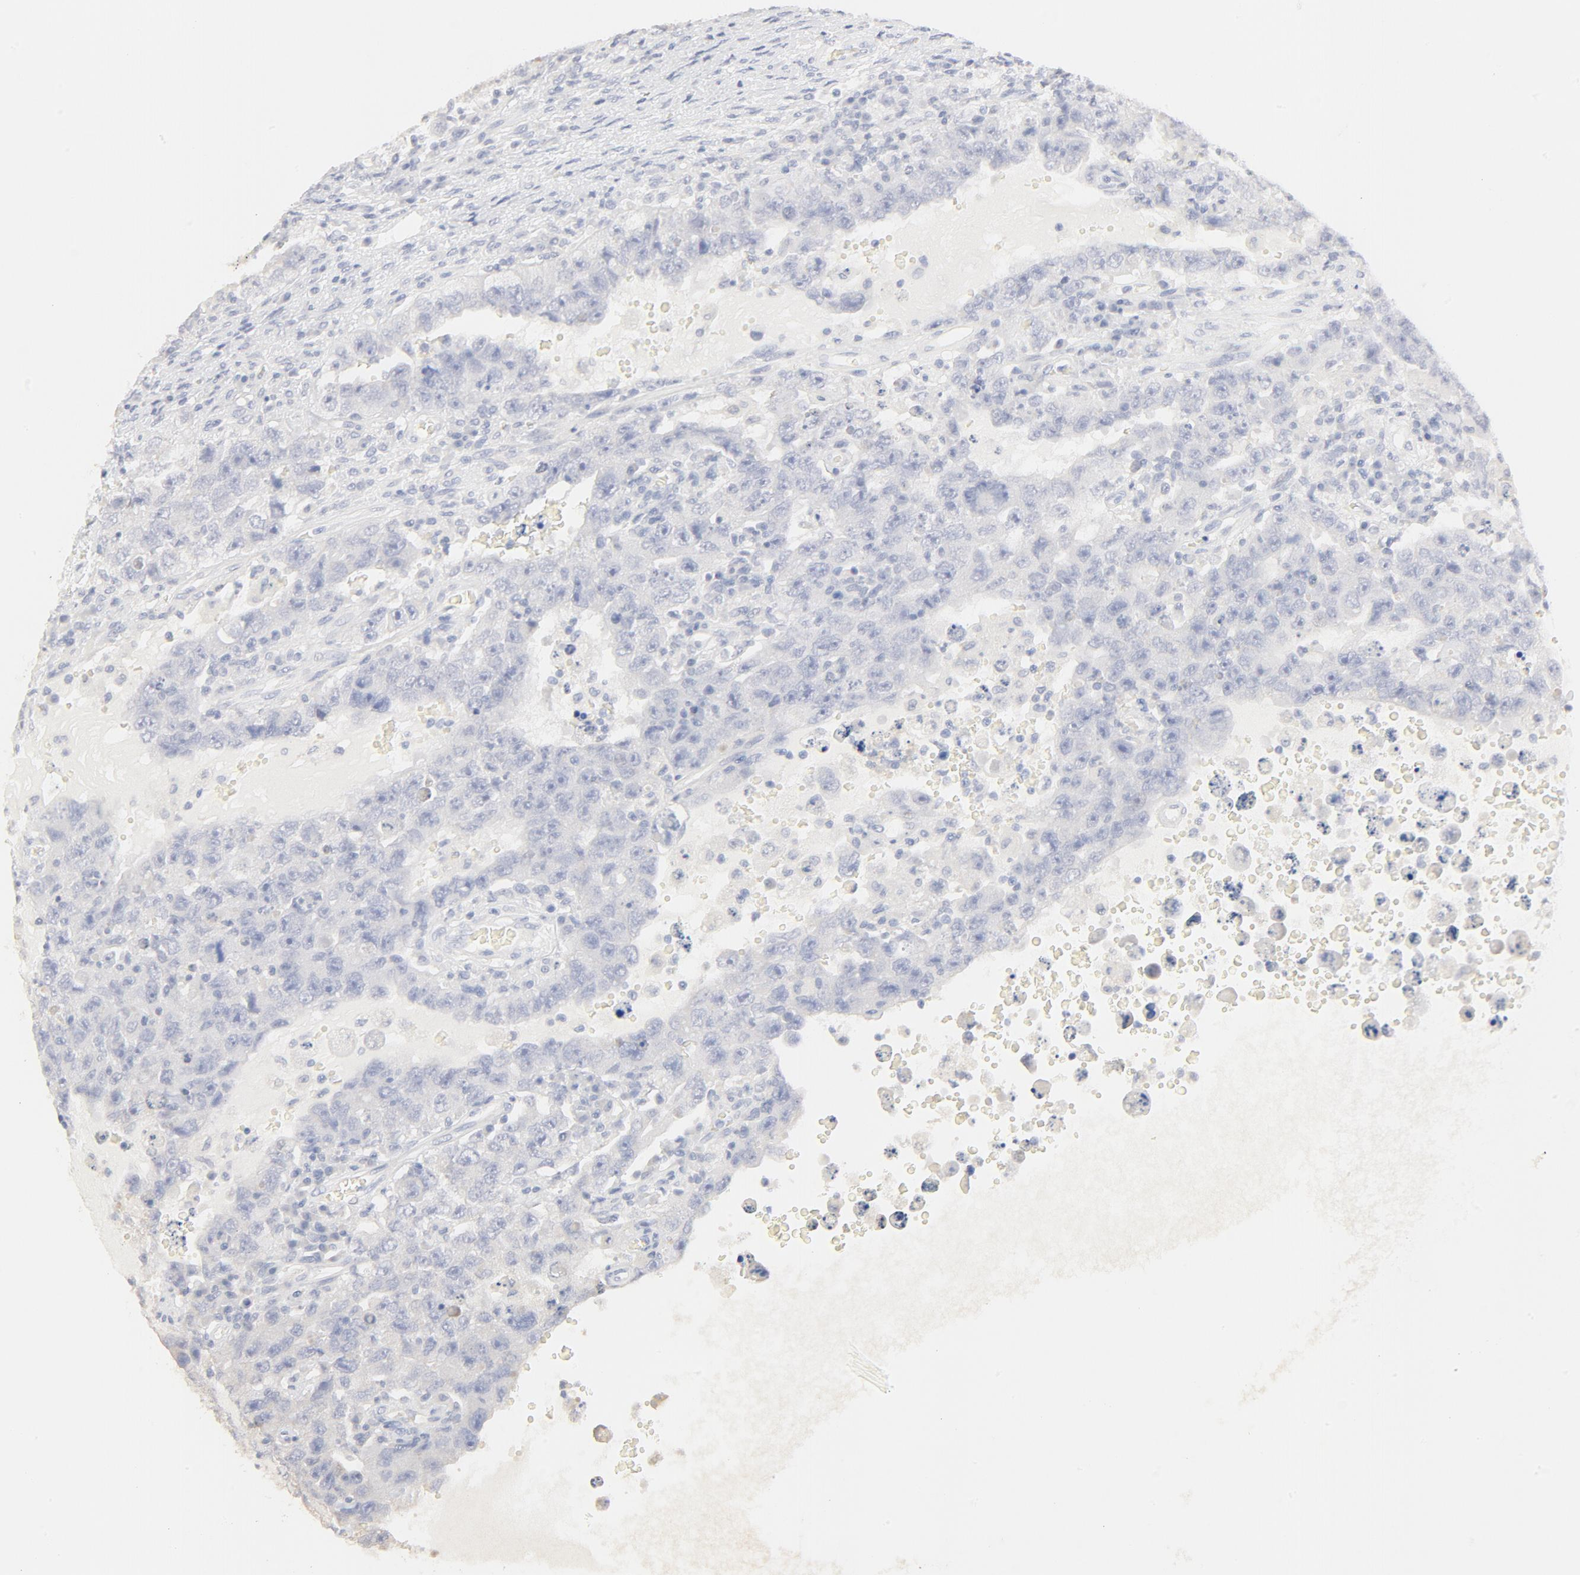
{"staining": {"intensity": "negative", "quantity": "none", "location": "none"}, "tissue": "testis cancer", "cell_type": "Tumor cells", "image_type": "cancer", "snomed": [{"axis": "morphology", "description": "Carcinoma, Embryonal, NOS"}, {"axis": "topography", "description": "Testis"}], "caption": "Immunohistochemistry (IHC) of human embryonal carcinoma (testis) exhibits no positivity in tumor cells.", "gene": "FCGBP", "patient": {"sex": "male", "age": 26}}